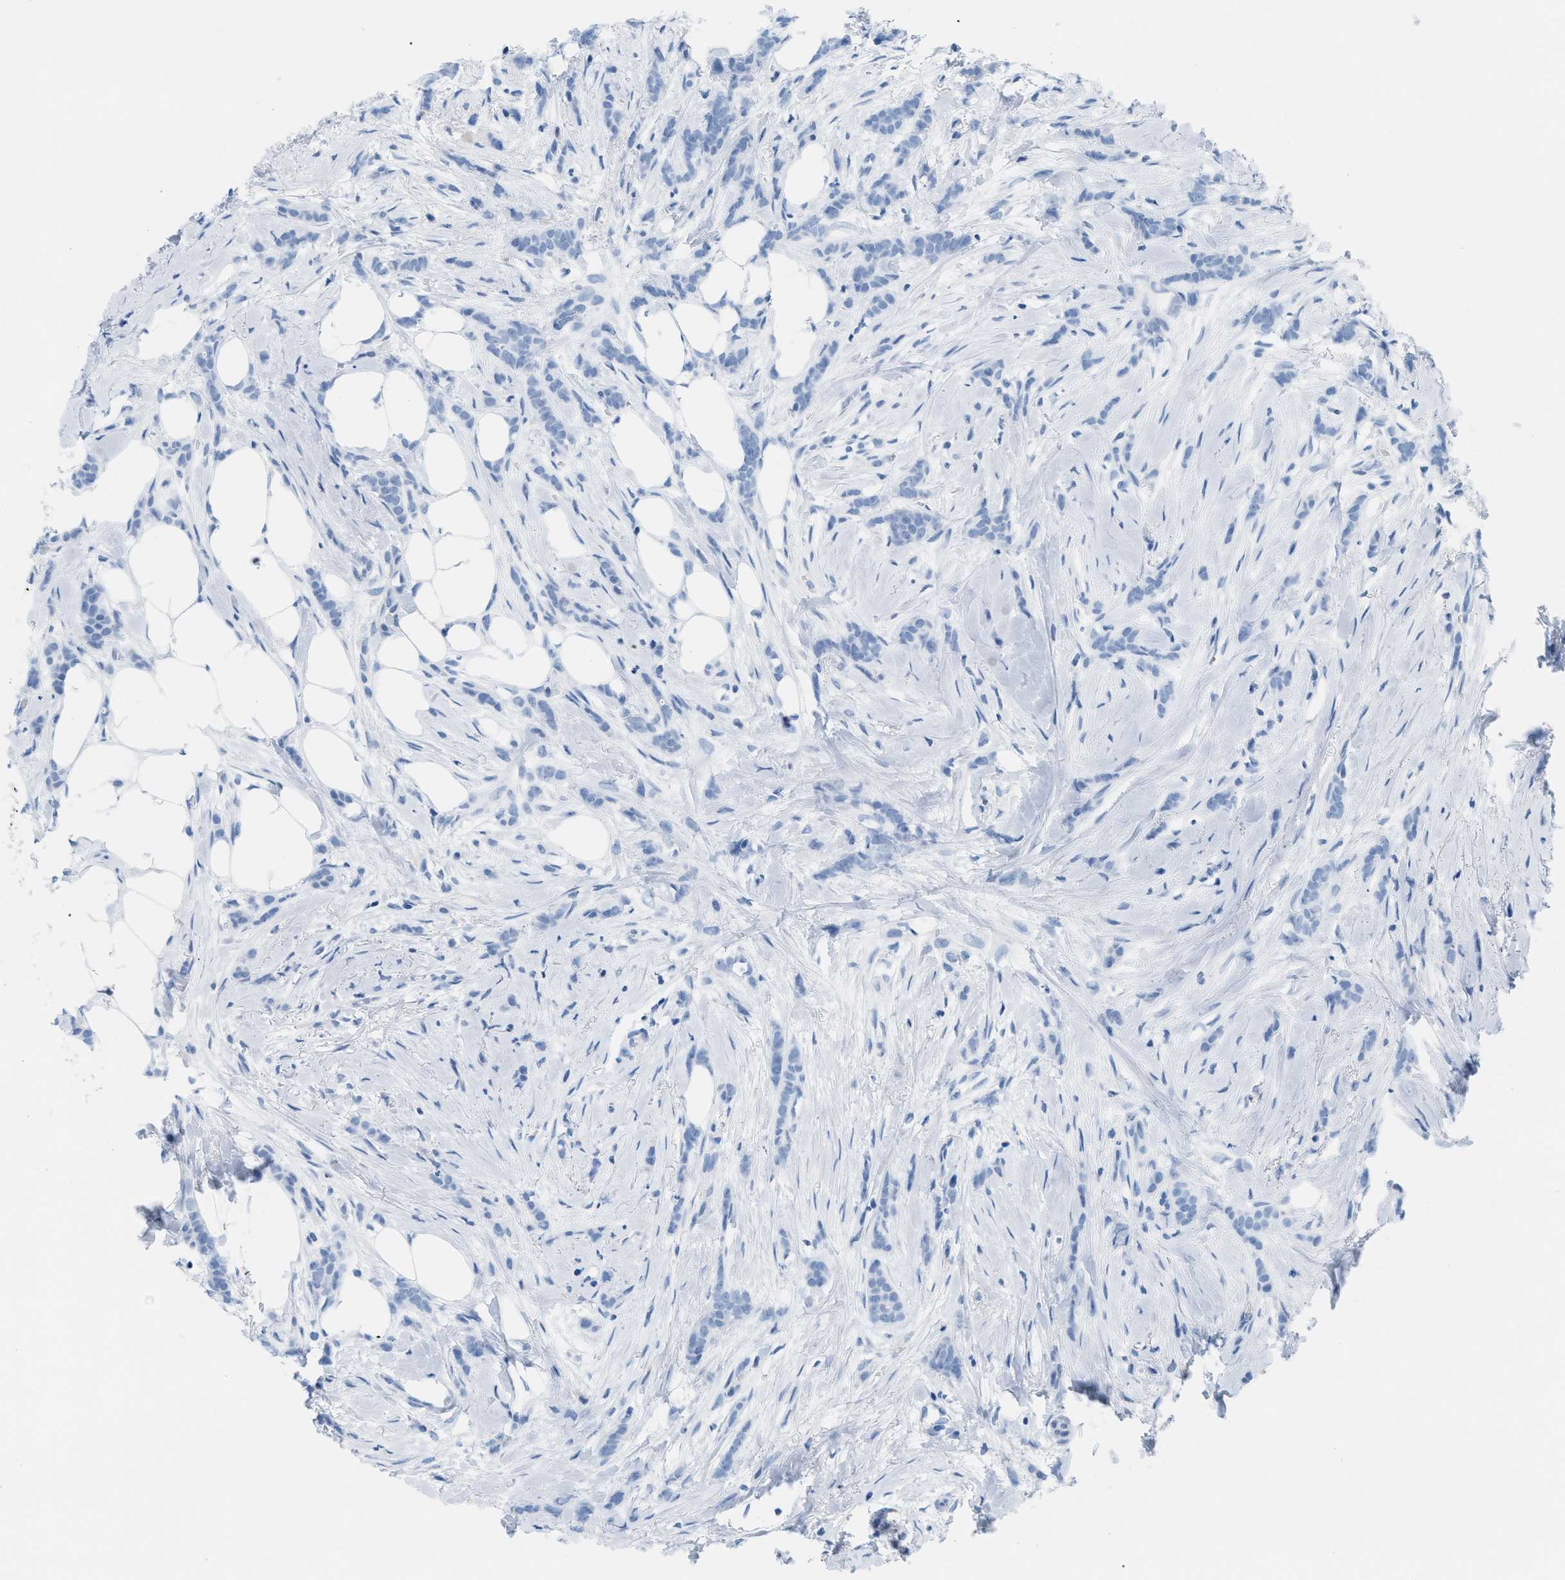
{"staining": {"intensity": "negative", "quantity": "none", "location": "none"}, "tissue": "breast cancer", "cell_type": "Tumor cells", "image_type": "cancer", "snomed": [{"axis": "morphology", "description": "Lobular carcinoma, in situ"}, {"axis": "morphology", "description": "Lobular carcinoma"}, {"axis": "topography", "description": "Breast"}], "caption": "Breast lobular carcinoma in situ stained for a protein using immunohistochemistry (IHC) demonstrates no positivity tumor cells.", "gene": "ASGR1", "patient": {"sex": "female", "age": 41}}